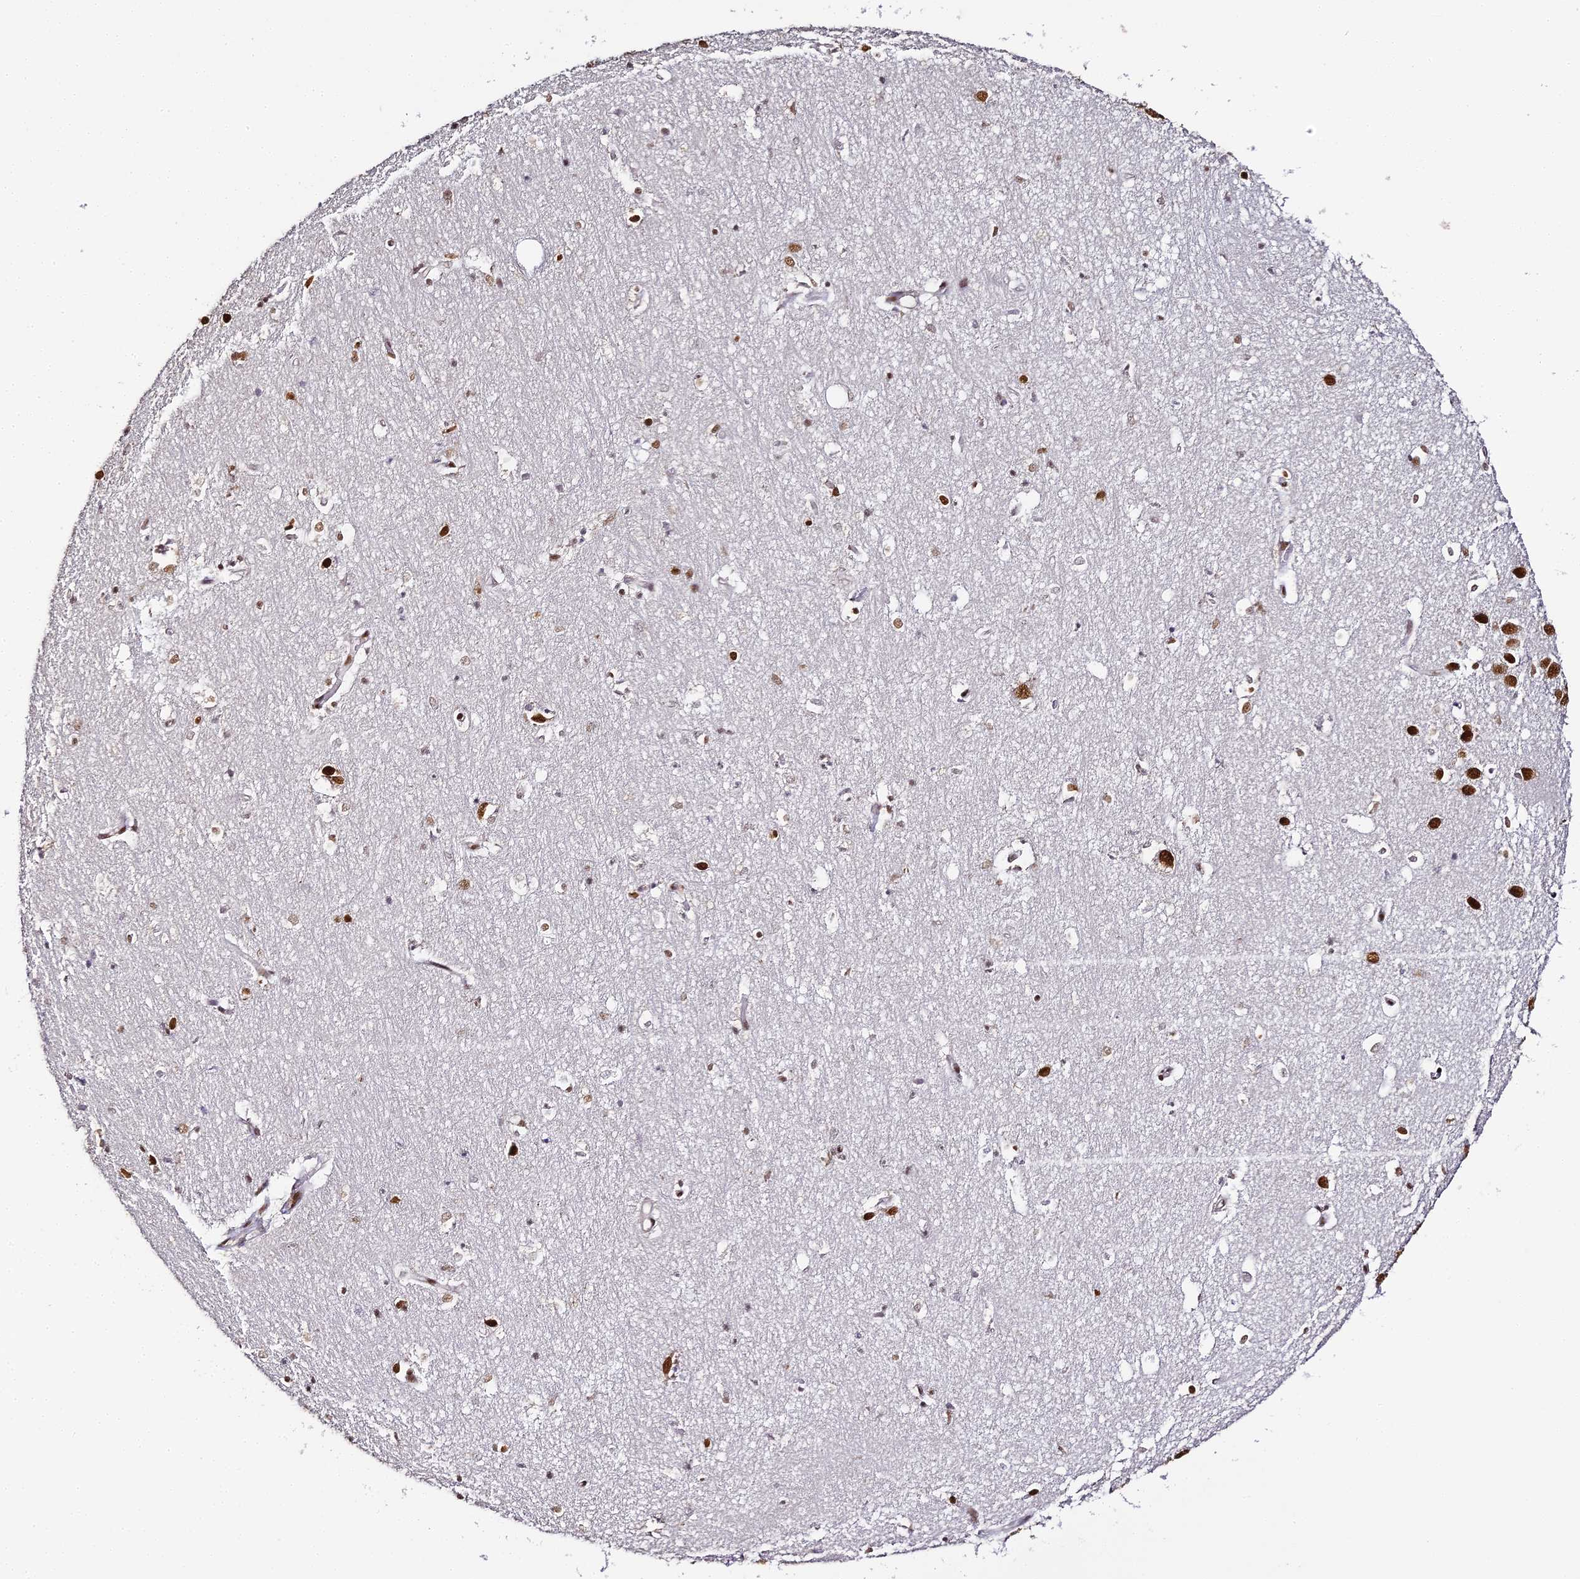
{"staining": {"intensity": "strong", "quantity": "25%-75%", "location": "nuclear"}, "tissue": "hippocampus", "cell_type": "Glial cells", "image_type": "normal", "snomed": [{"axis": "morphology", "description": "Normal tissue, NOS"}, {"axis": "topography", "description": "Hippocampus"}], "caption": "Human hippocampus stained for a protein (brown) displays strong nuclear positive staining in about 25%-75% of glial cells.", "gene": "HNRNPA1", "patient": {"sex": "female", "age": 64}}